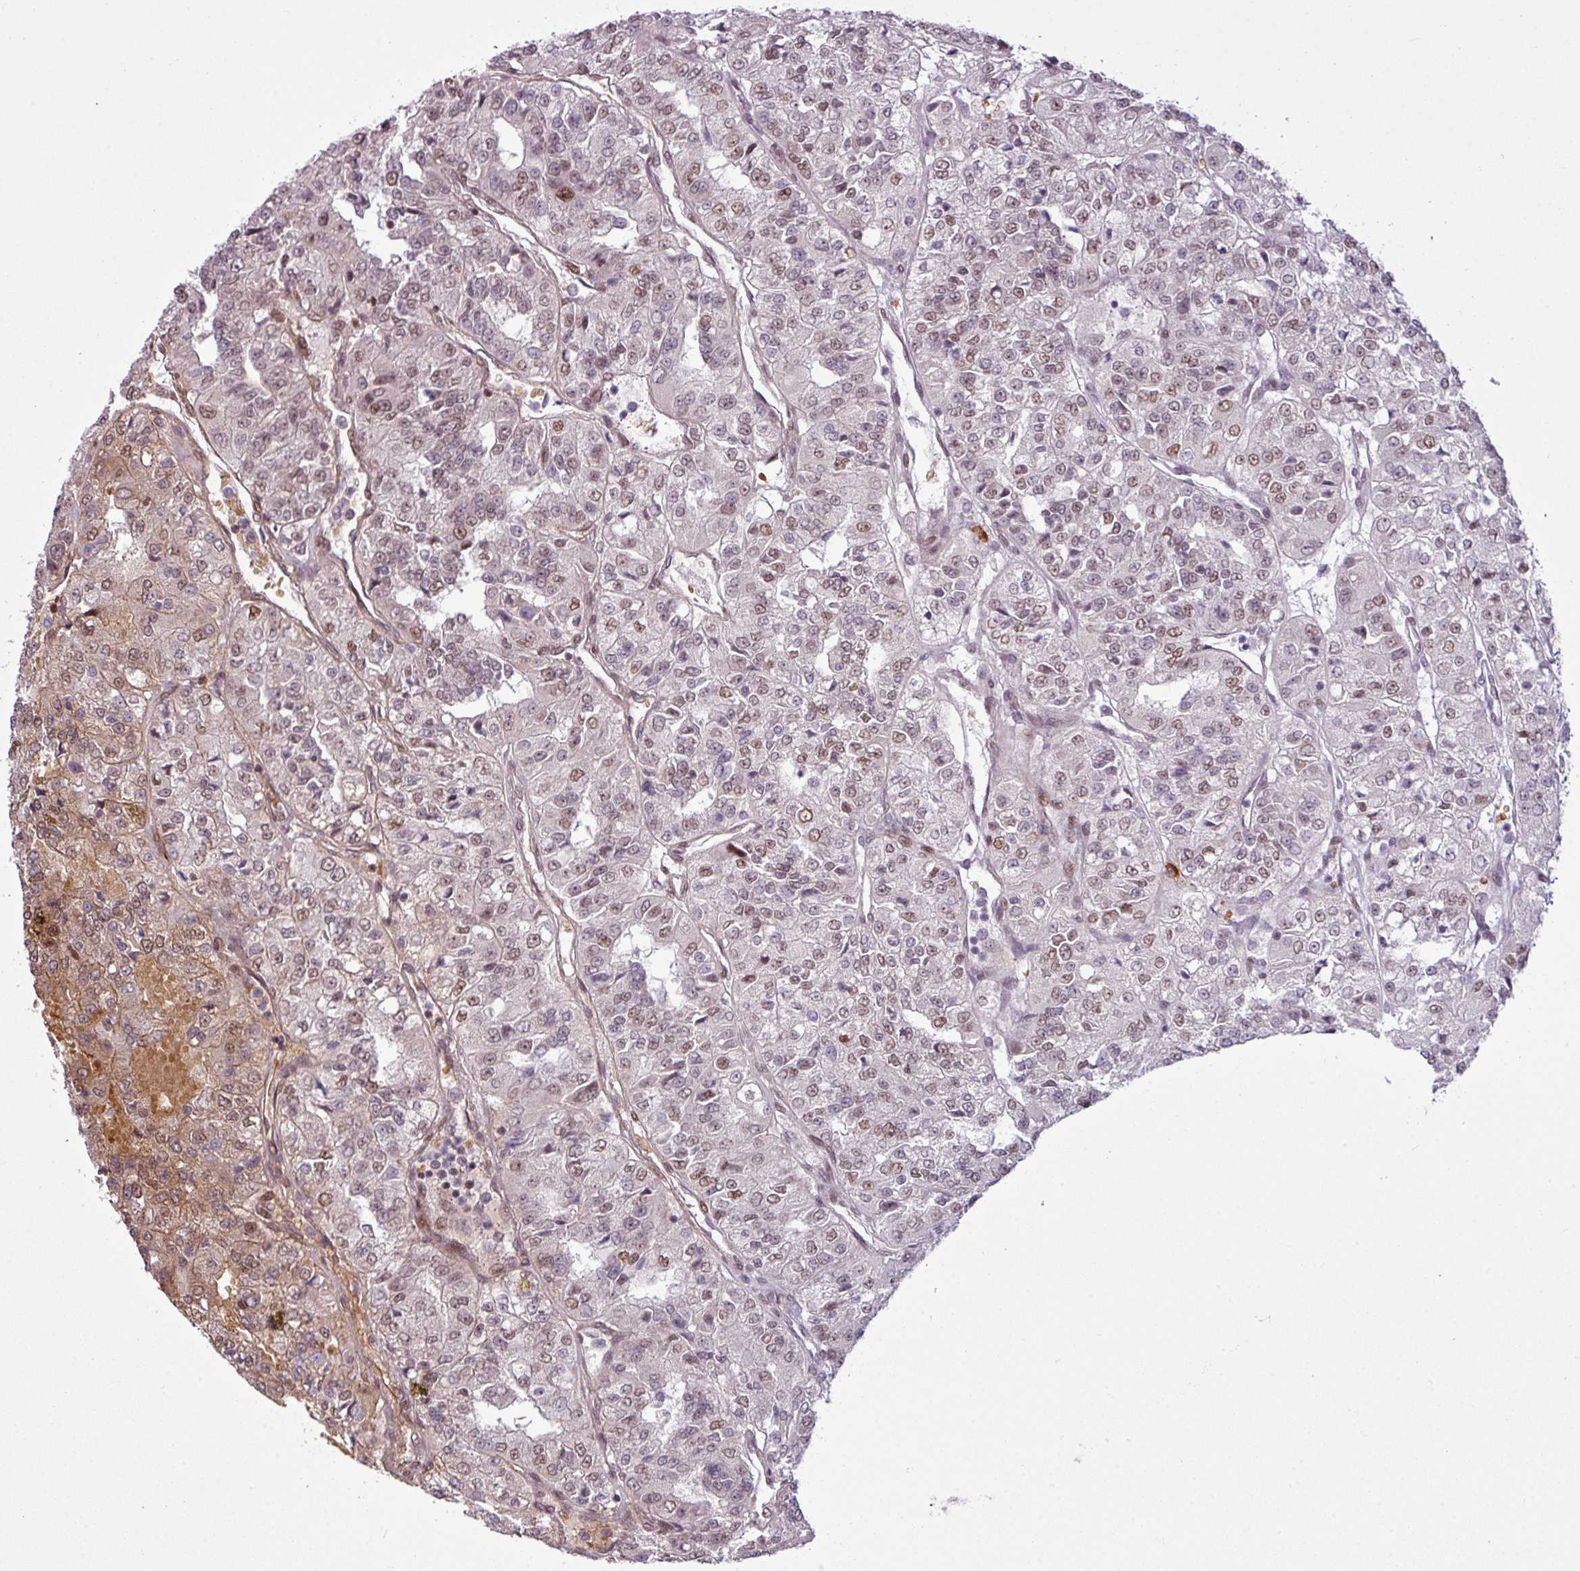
{"staining": {"intensity": "moderate", "quantity": "25%-75%", "location": "cytoplasmic/membranous,nuclear"}, "tissue": "renal cancer", "cell_type": "Tumor cells", "image_type": "cancer", "snomed": [{"axis": "morphology", "description": "Adenocarcinoma, NOS"}, {"axis": "topography", "description": "Kidney"}], "caption": "Immunohistochemistry histopathology image of neoplastic tissue: human renal cancer (adenocarcinoma) stained using immunohistochemistry (IHC) shows medium levels of moderate protein expression localized specifically in the cytoplasmic/membranous and nuclear of tumor cells, appearing as a cytoplasmic/membranous and nuclear brown color.", "gene": "PRDM5", "patient": {"sex": "female", "age": 63}}